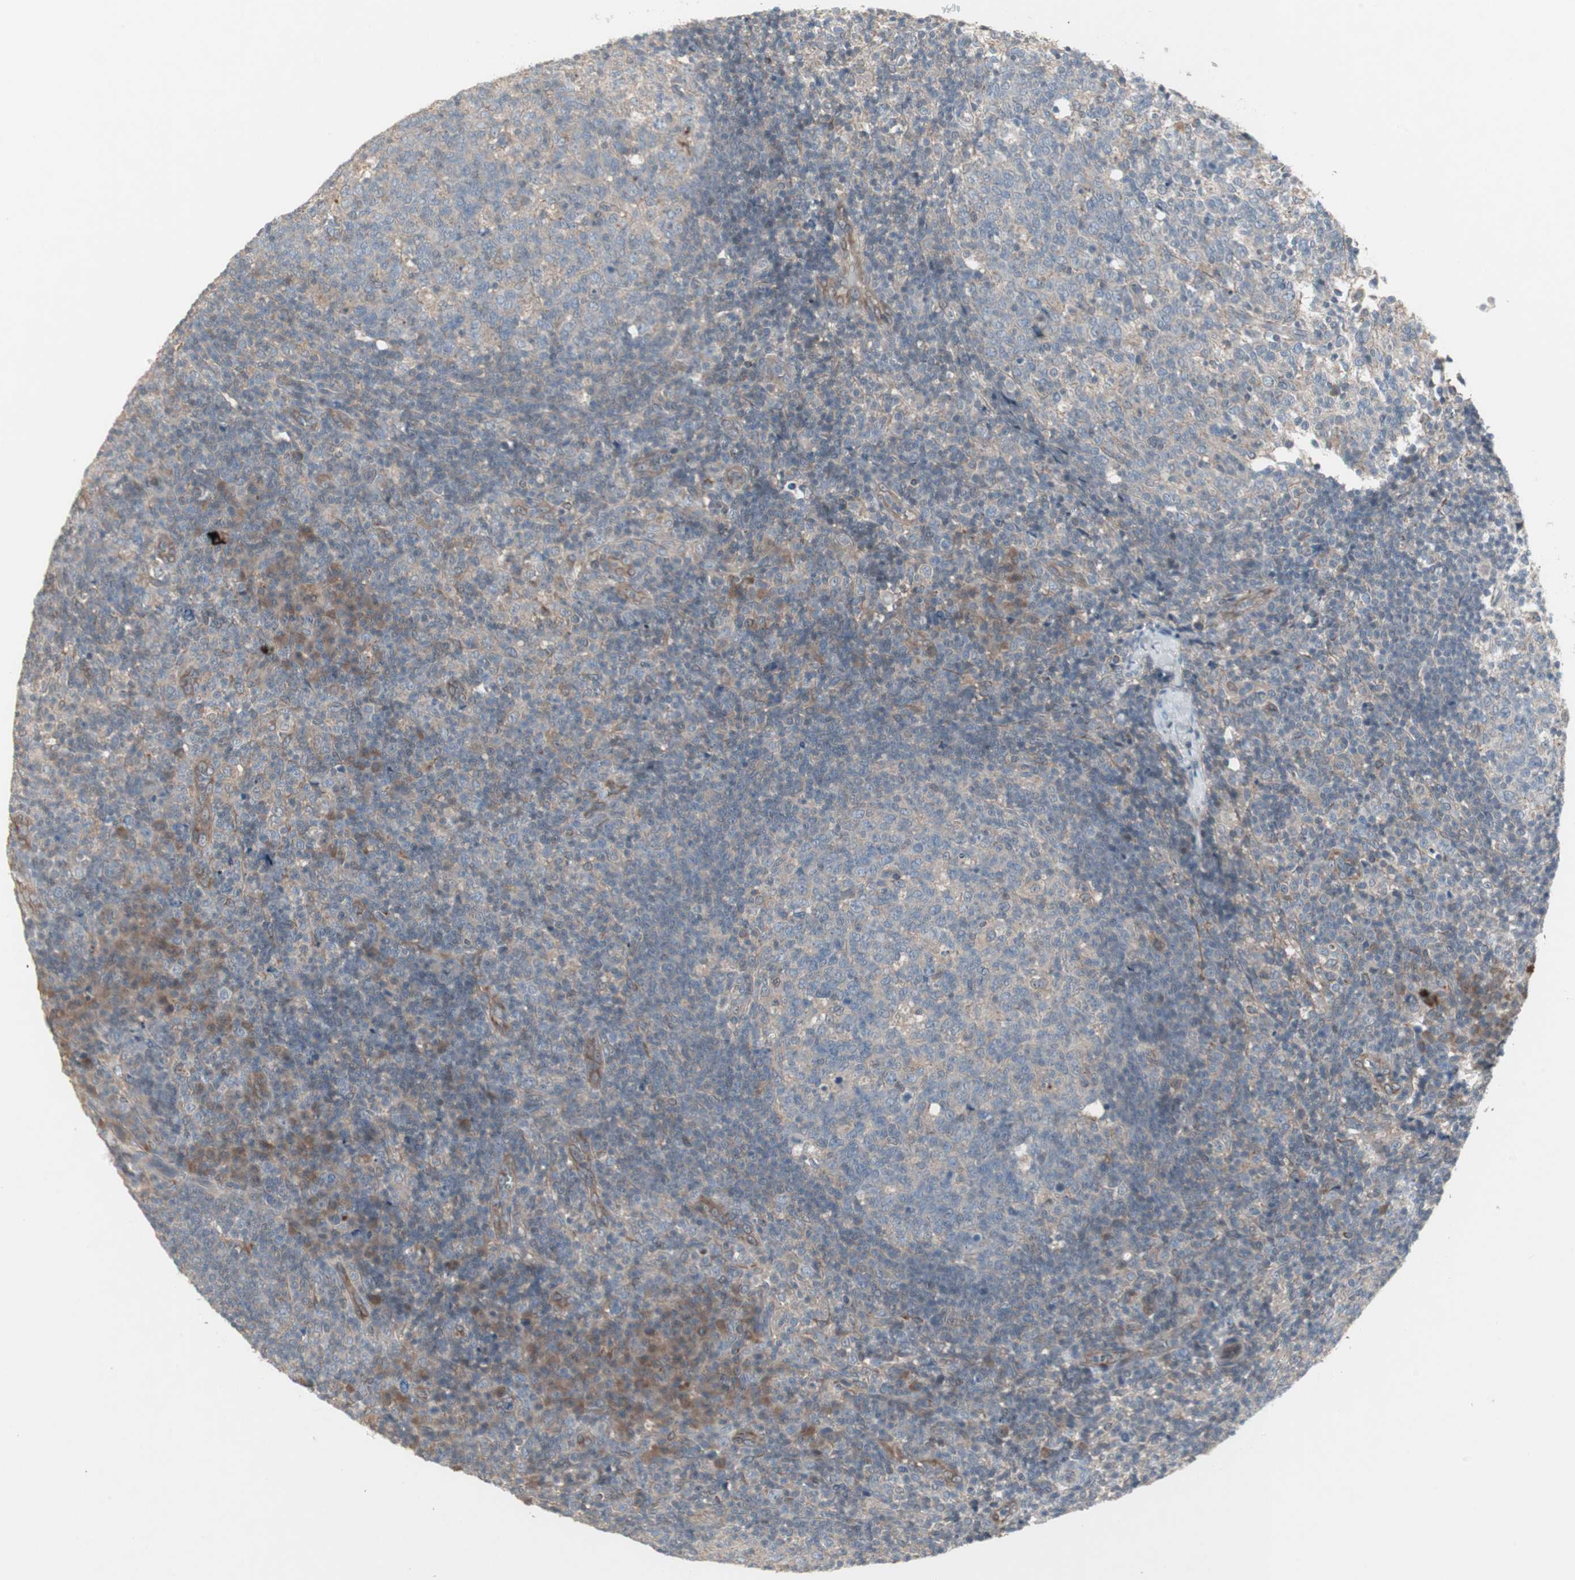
{"staining": {"intensity": "weak", "quantity": "<25%", "location": "cytoplasmic/membranous"}, "tissue": "lymph node", "cell_type": "Germinal center cells", "image_type": "normal", "snomed": [{"axis": "morphology", "description": "Normal tissue, NOS"}, {"axis": "morphology", "description": "Inflammation, NOS"}, {"axis": "topography", "description": "Lymph node"}], "caption": "High magnification brightfield microscopy of benign lymph node stained with DAB (3,3'-diaminobenzidine) (brown) and counterstained with hematoxylin (blue): germinal center cells show no significant staining.", "gene": "JMJD7", "patient": {"sex": "male", "age": 55}}